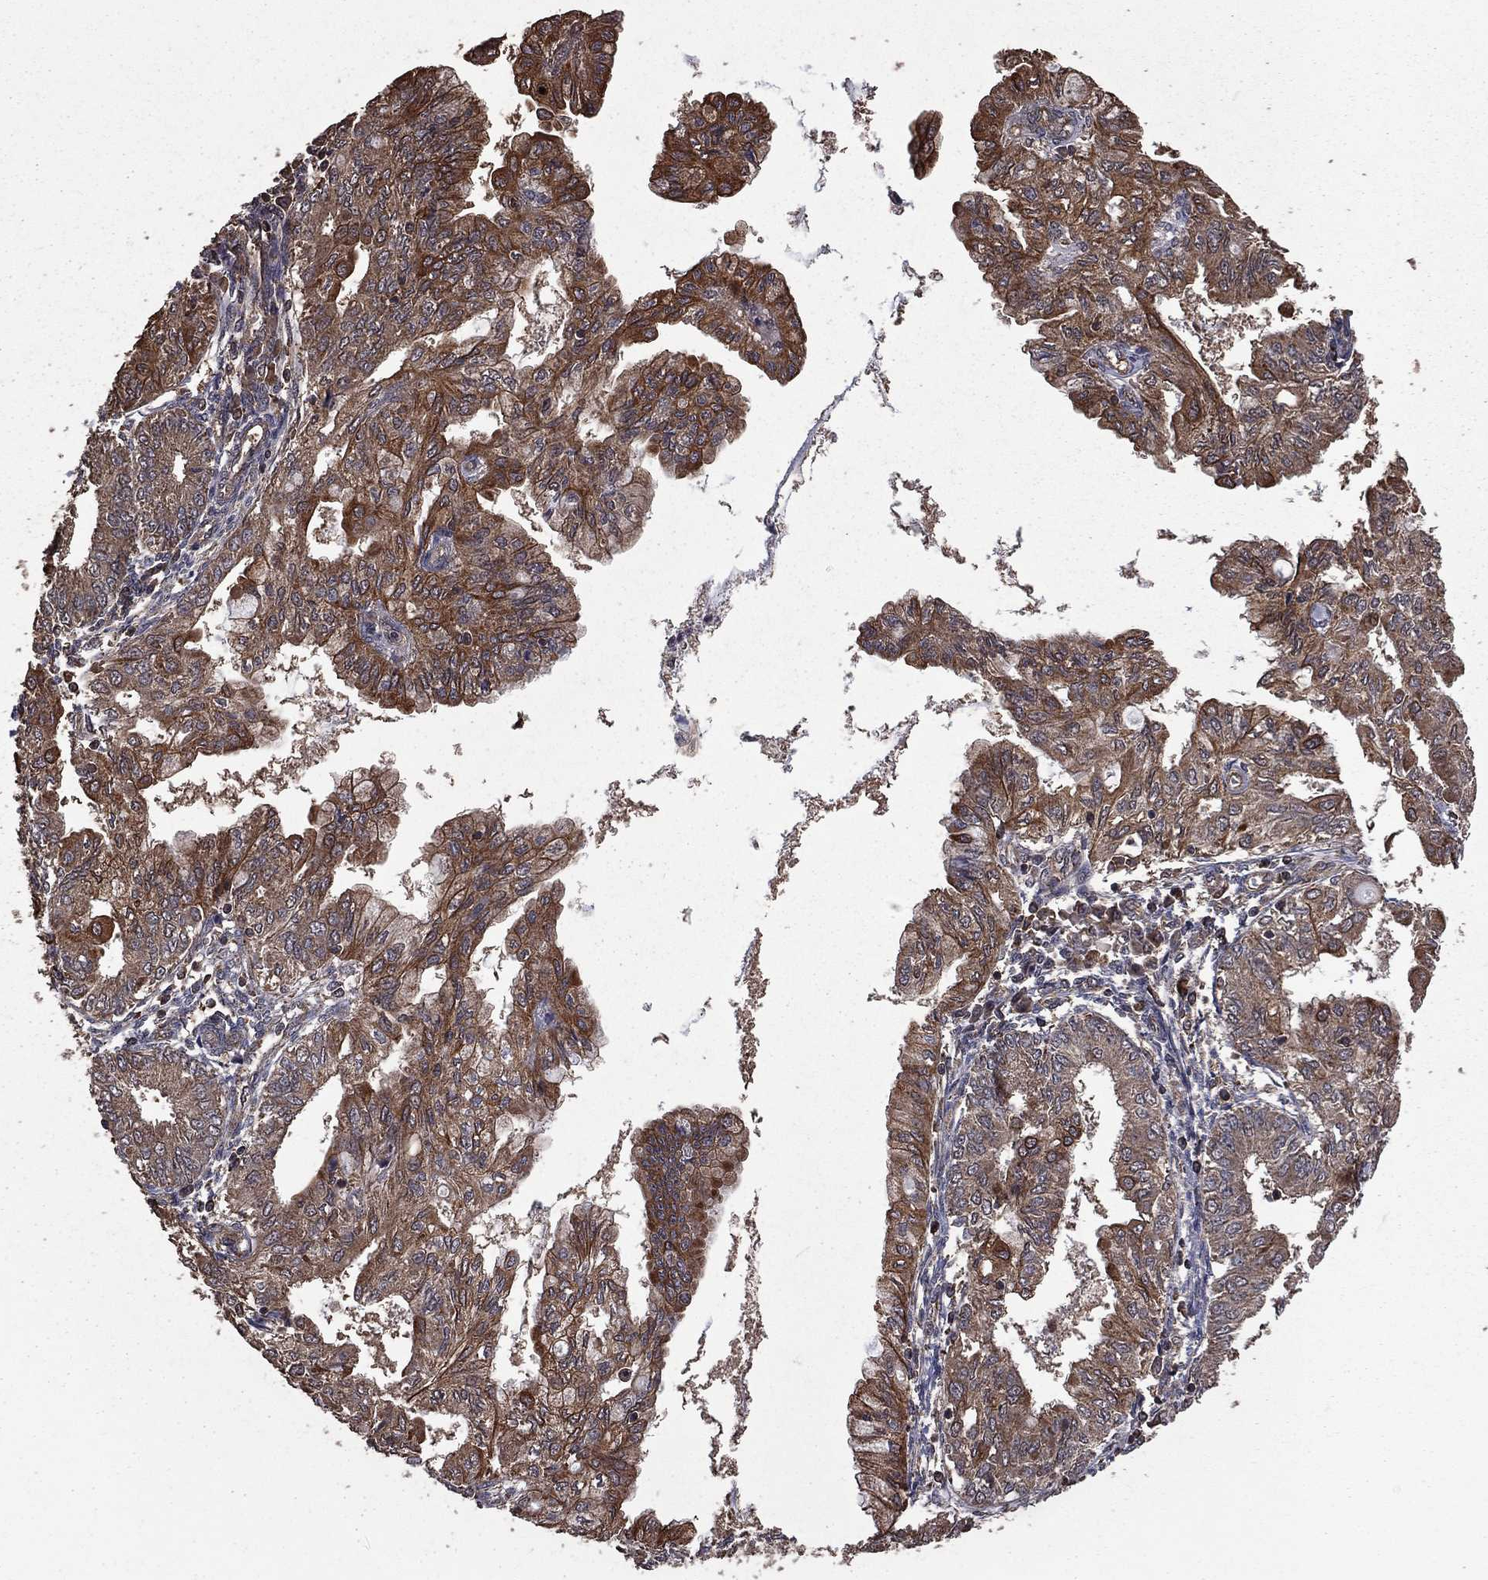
{"staining": {"intensity": "moderate", "quantity": ">75%", "location": "cytoplasmic/membranous"}, "tissue": "endometrial cancer", "cell_type": "Tumor cells", "image_type": "cancer", "snomed": [{"axis": "morphology", "description": "Adenocarcinoma, NOS"}, {"axis": "topography", "description": "Endometrium"}], "caption": "DAB immunohistochemical staining of human endometrial cancer (adenocarcinoma) exhibits moderate cytoplasmic/membranous protein positivity in approximately >75% of tumor cells. (DAB (3,3'-diaminobenzidine) IHC, brown staining for protein, blue staining for nuclei).", "gene": "BIRC6", "patient": {"sex": "female", "age": 68}}